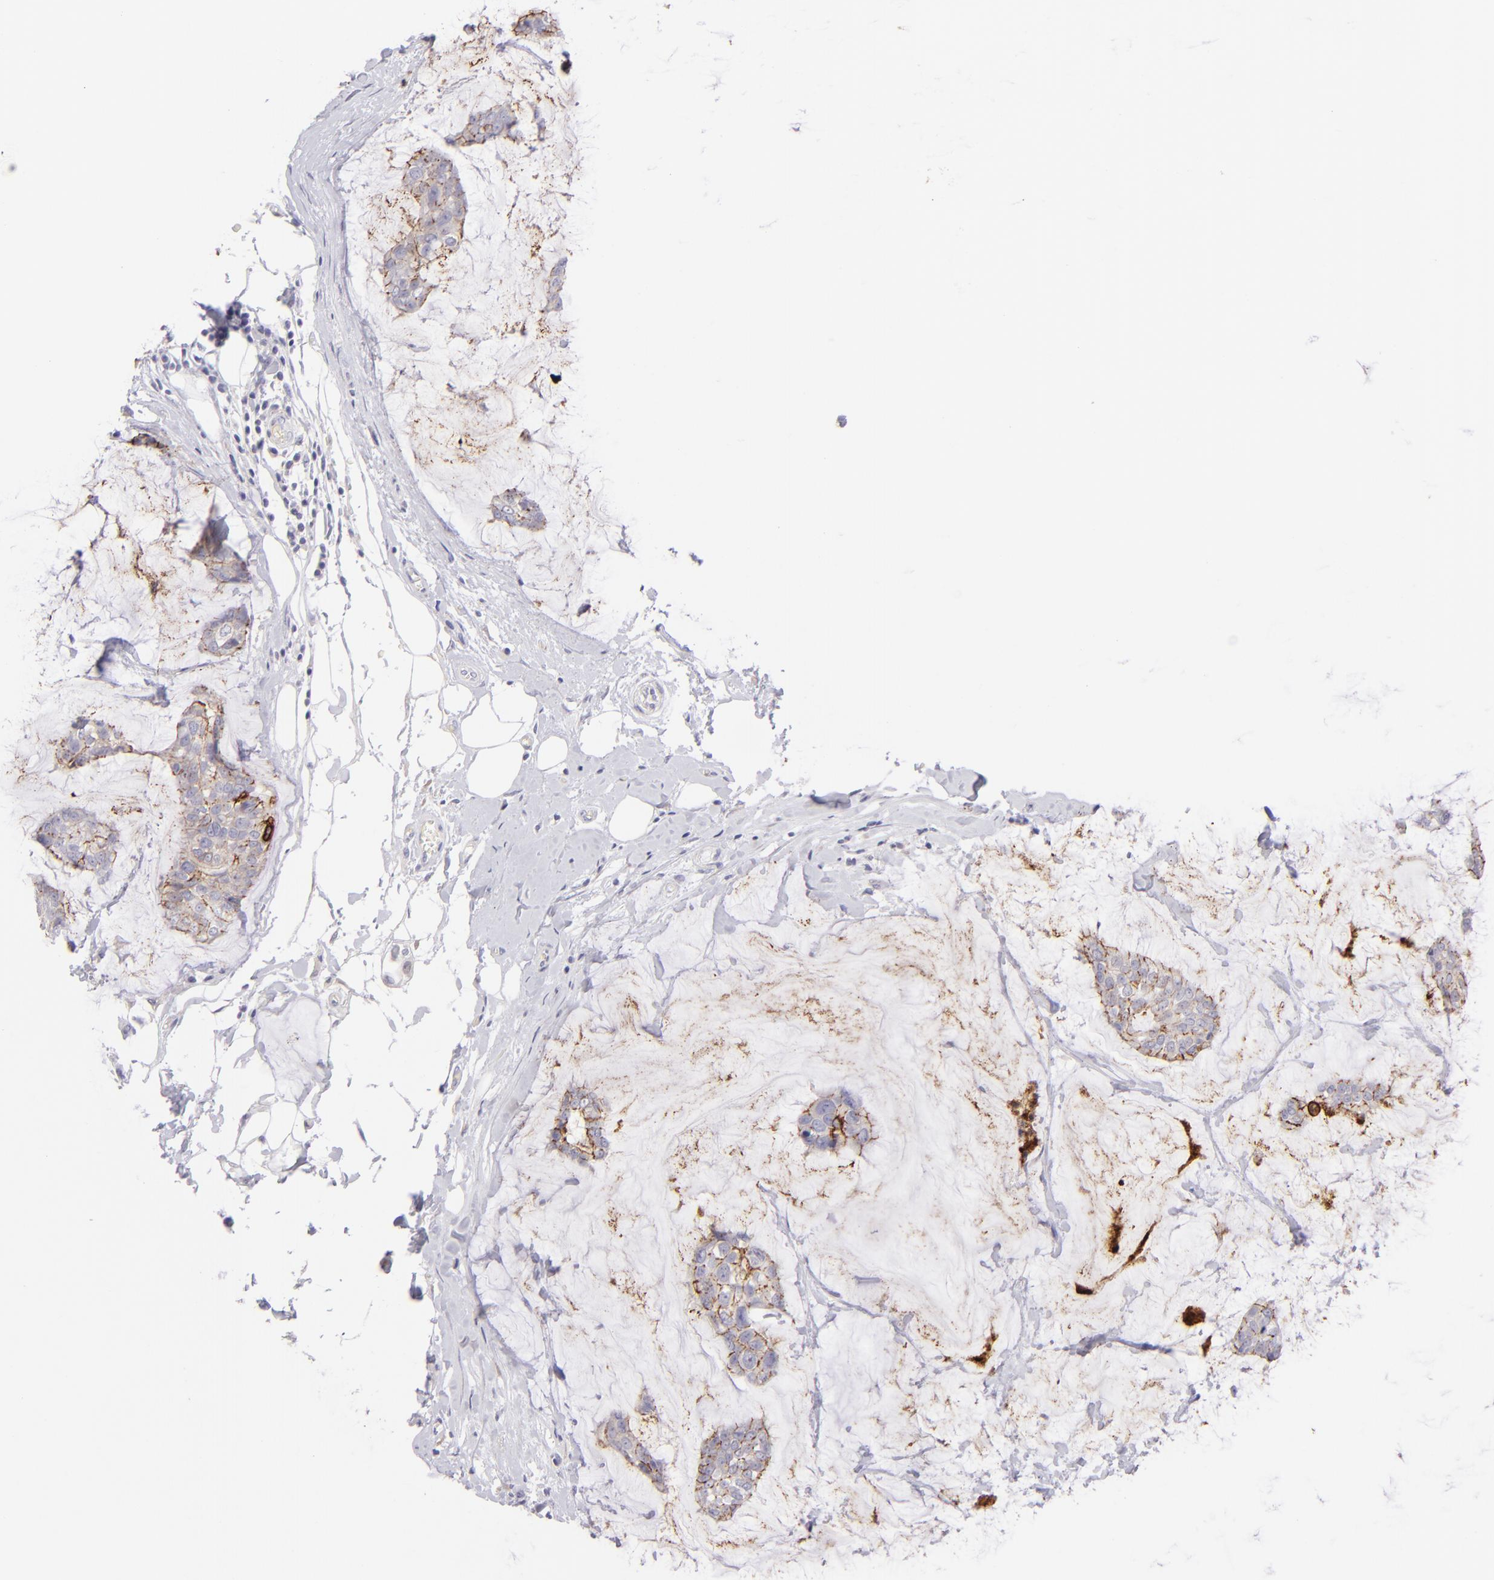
{"staining": {"intensity": "moderate", "quantity": ">75%", "location": "cytoplasmic/membranous"}, "tissue": "breast cancer", "cell_type": "Tumor cells", "image_type": "cancer", "snomed": [{"axis": "morphology", "description": "Duct carcinoma"}, {"axis": "topography", "description": "Breast"}], "caption": "IHC of human infiltrating ductal carcinoma (breast) reveals medium levels of moderate cytoplasmic/membranous expression in about >75% of tumor cells.", "gene": "CLDN4", "patient": {"sex": "female", "age": 93}}